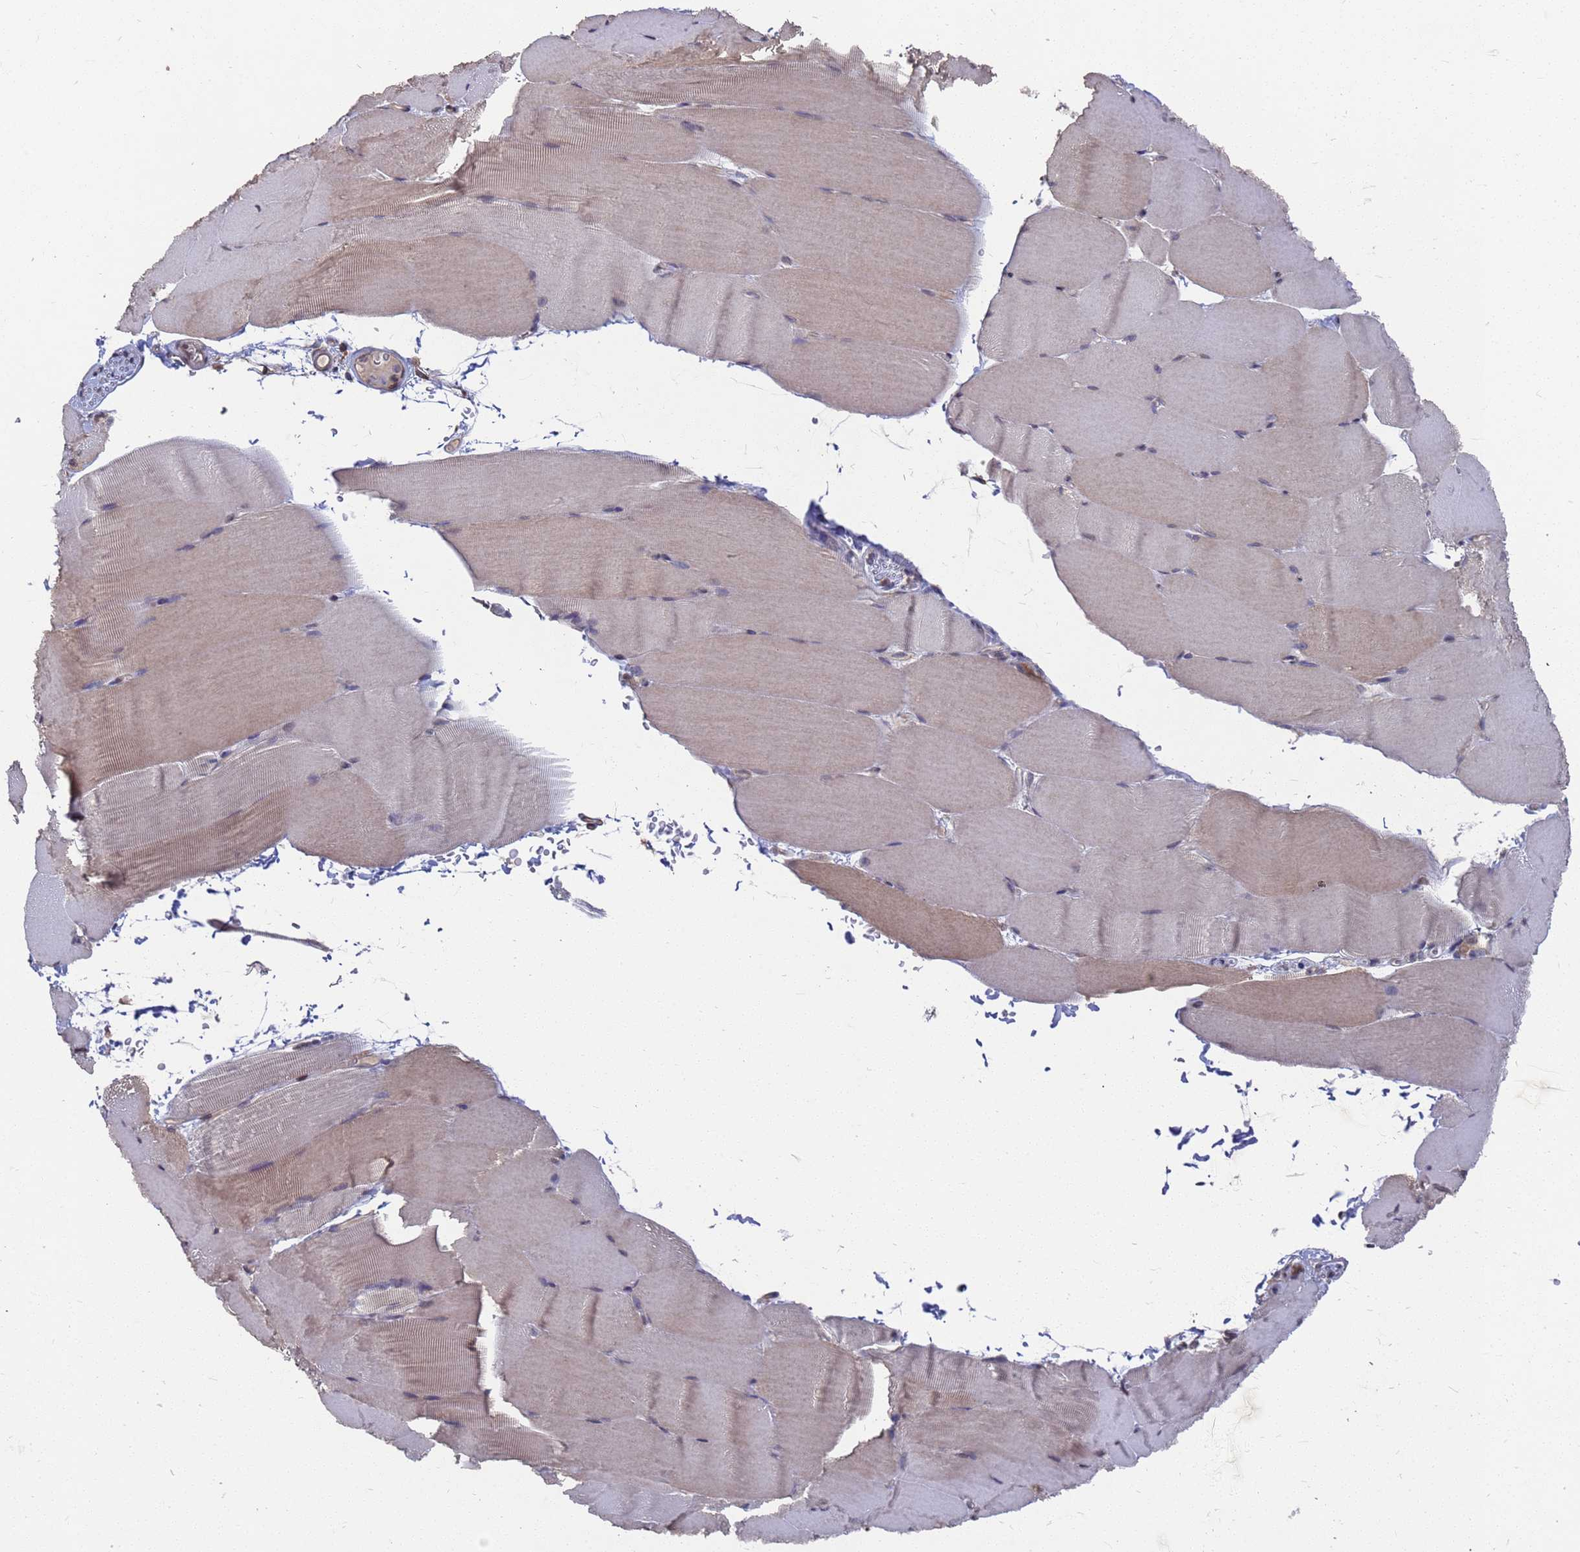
{"staining": {"intensity": "weak", "quantity": "25%-75%", "location": "cytoplasmic/membranous,nuclear"}, "tissue": "skeletal muscle", "cell_type": "Myocytes", "image_type": "normal", "snomed": [{"axis": "morphology", "description": "Normal tissue, NOS"}, {"axis": "topography", "description": "Skeletal muscle"}, {"axis": "topography", "description": "Parathyroid gland"}], "caption": "Protein analysis of normal skeletal muscle exhibits weak cytoplasmic/membranous,nuclear staining in about 25%-75% of myocytes.", "gene": "CFAP119", "patient": {"sex": "female", "age": 37}}